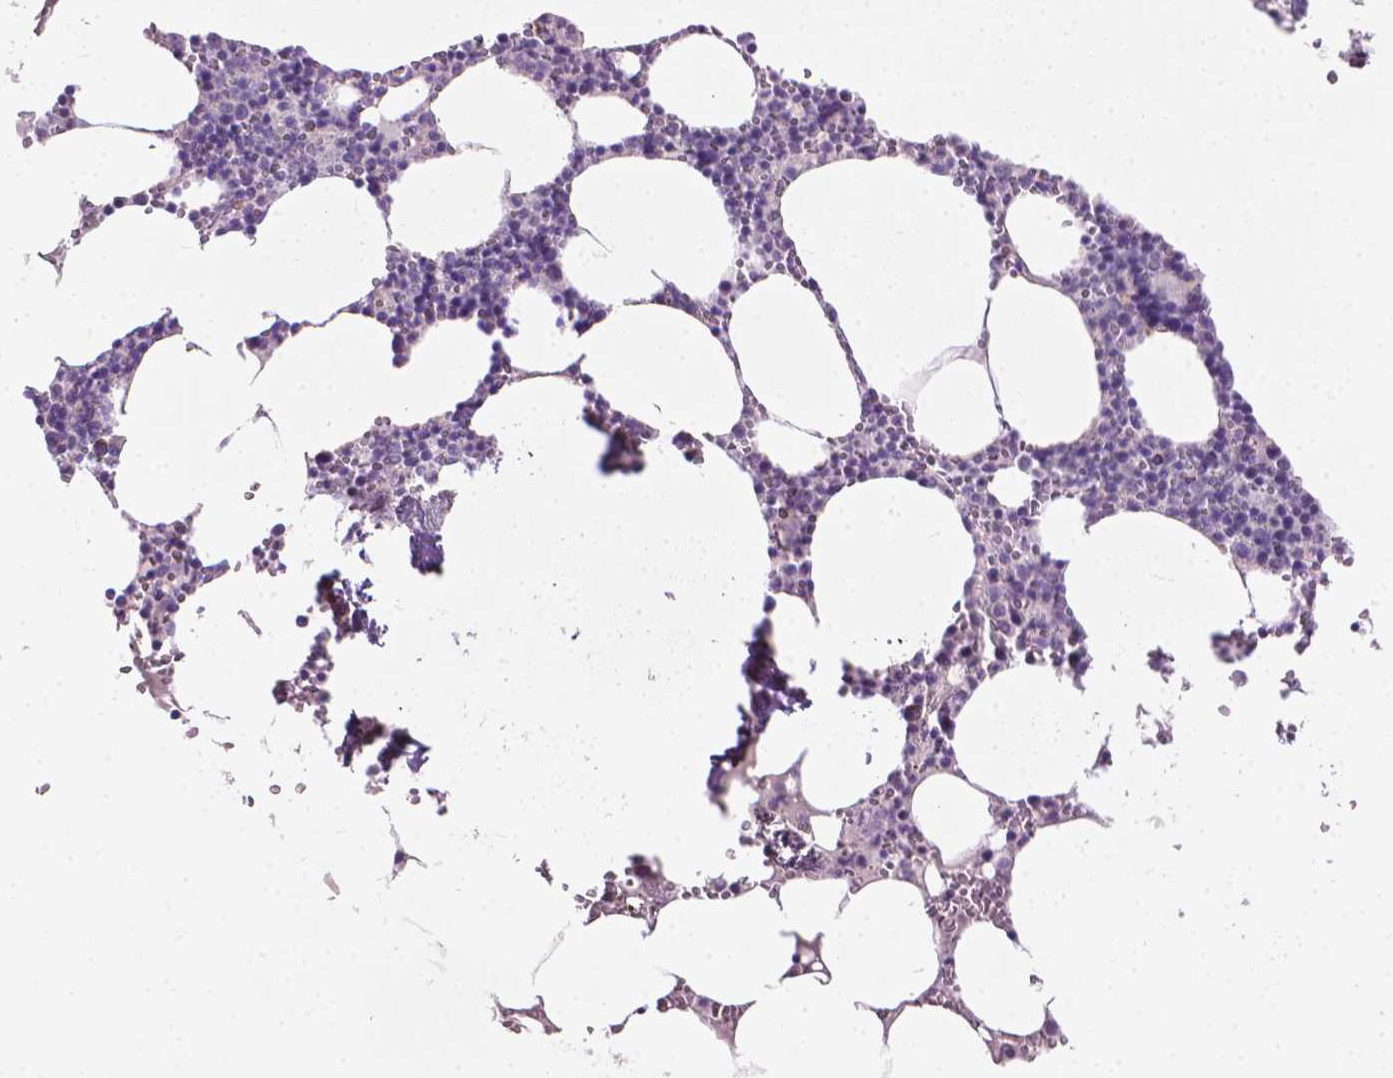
{"staining": {"intensity": "negative", "quantity": "none", "location": "none"}, "tissue": "bone marrow", "cell_type": "Hematopoietic cells", "image_type": "normal", "snomed": [{"axis": "morphology", "description": "Normal tissue, NOS"}, {"axis": "topography", "description": "Bone marrow"}], "caption": "Normal bone marrow was stained to show a protein in brown. There is no significant staining in hematopoietic cells.", "gene": "KRT73", "patient": {"sex": "male", "age": 54}}